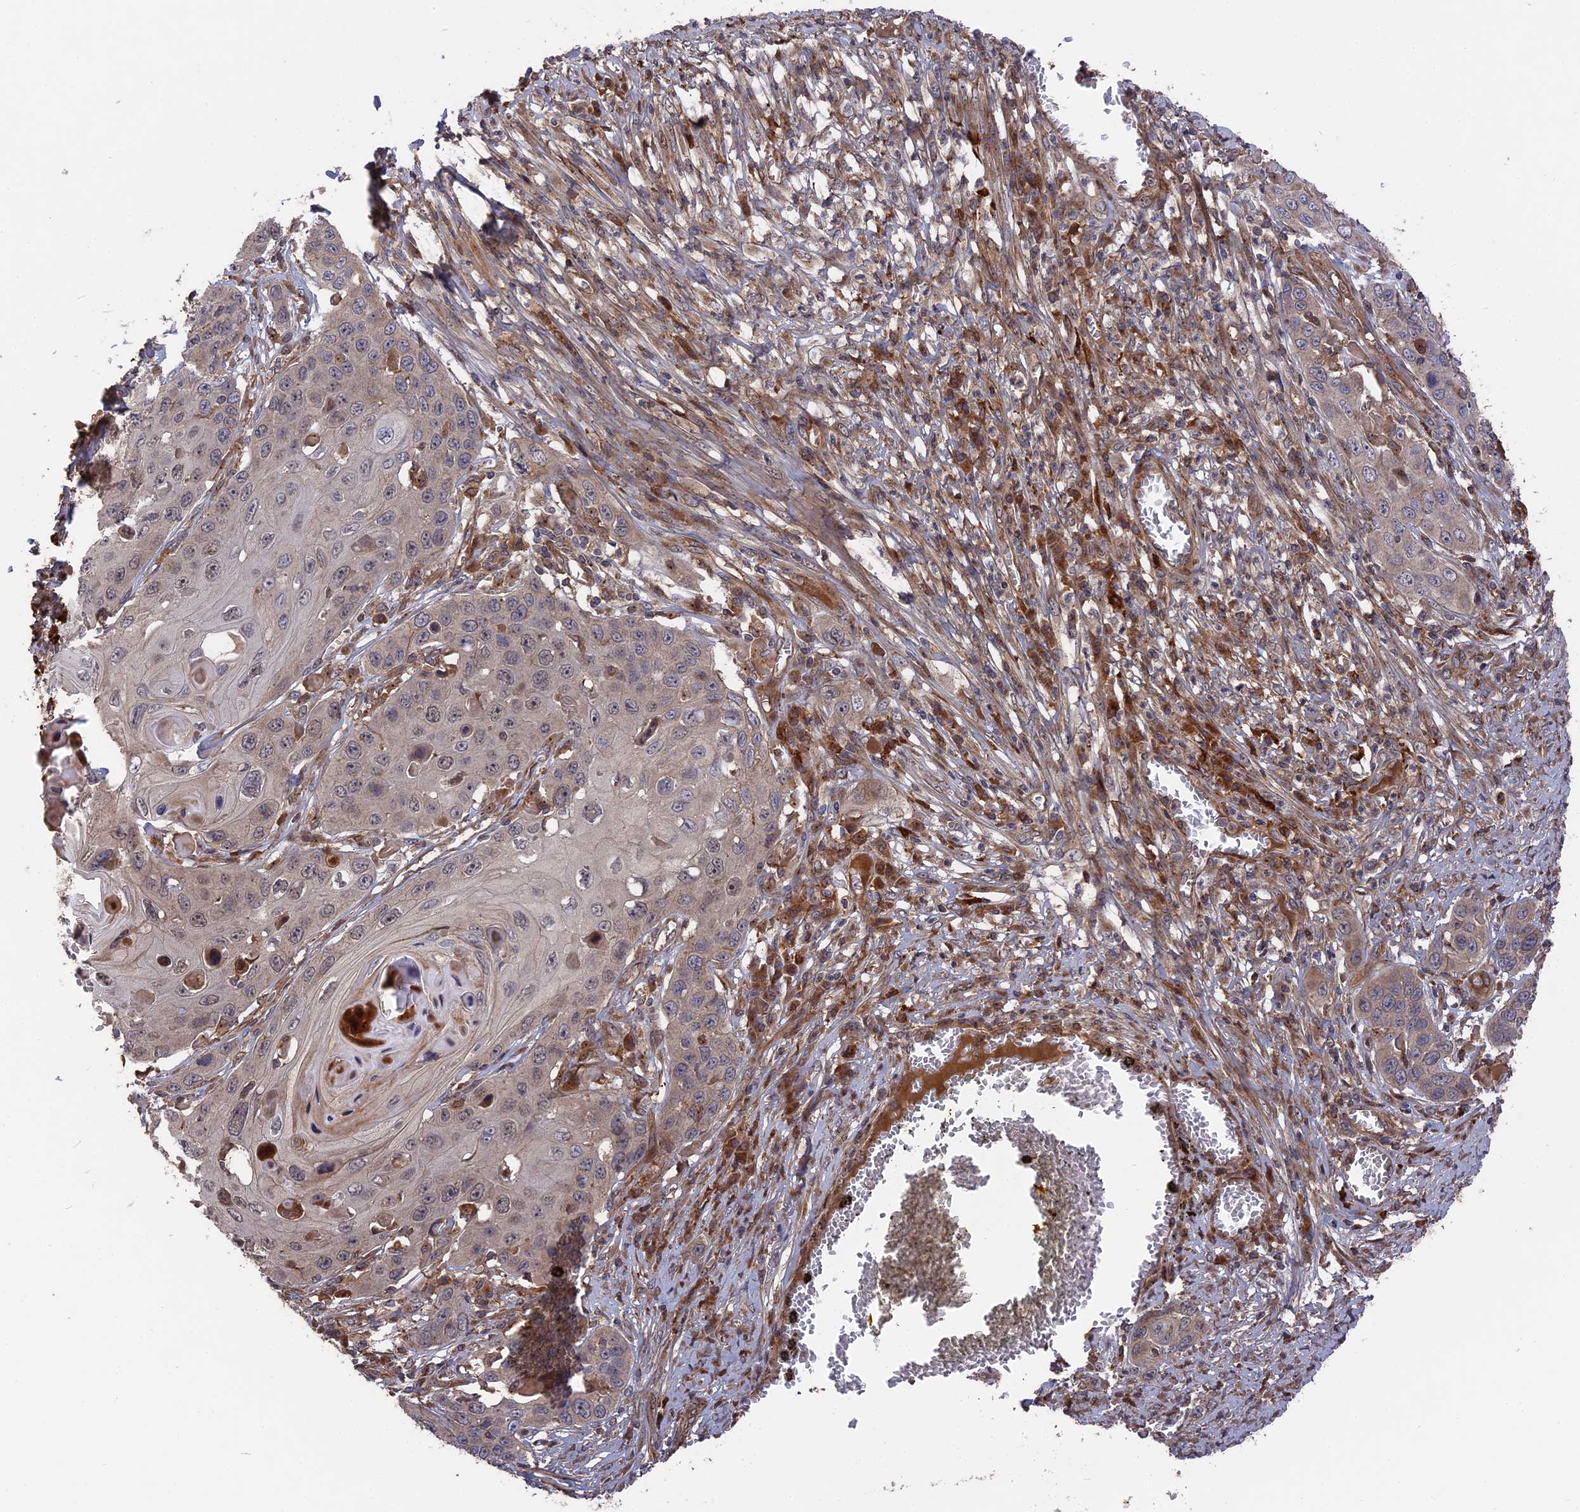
{"staining": {"intensity": "weak", "quantity": "25%-75%", "location": "cytoplasmic/membranous,nuclear"}, "tissue": "skin cancer", "cell_type": "Tumor cells", "image_type": "cancer", "snomed": [{"axis": "morphology", "description": "Squamous cell carcinoma, NOS"}, {"axis": "topography", "description": "Skin"}], "caption": "About 25%-75% of tumor cells in squamous cell carcinoma (skin) display weak cytoplasmic/membranous and nuclear protein expression as visualized by brown immunohistochemical staining.", "gene": "DEF8", "patient": {"sex": "male", "age": 55}}